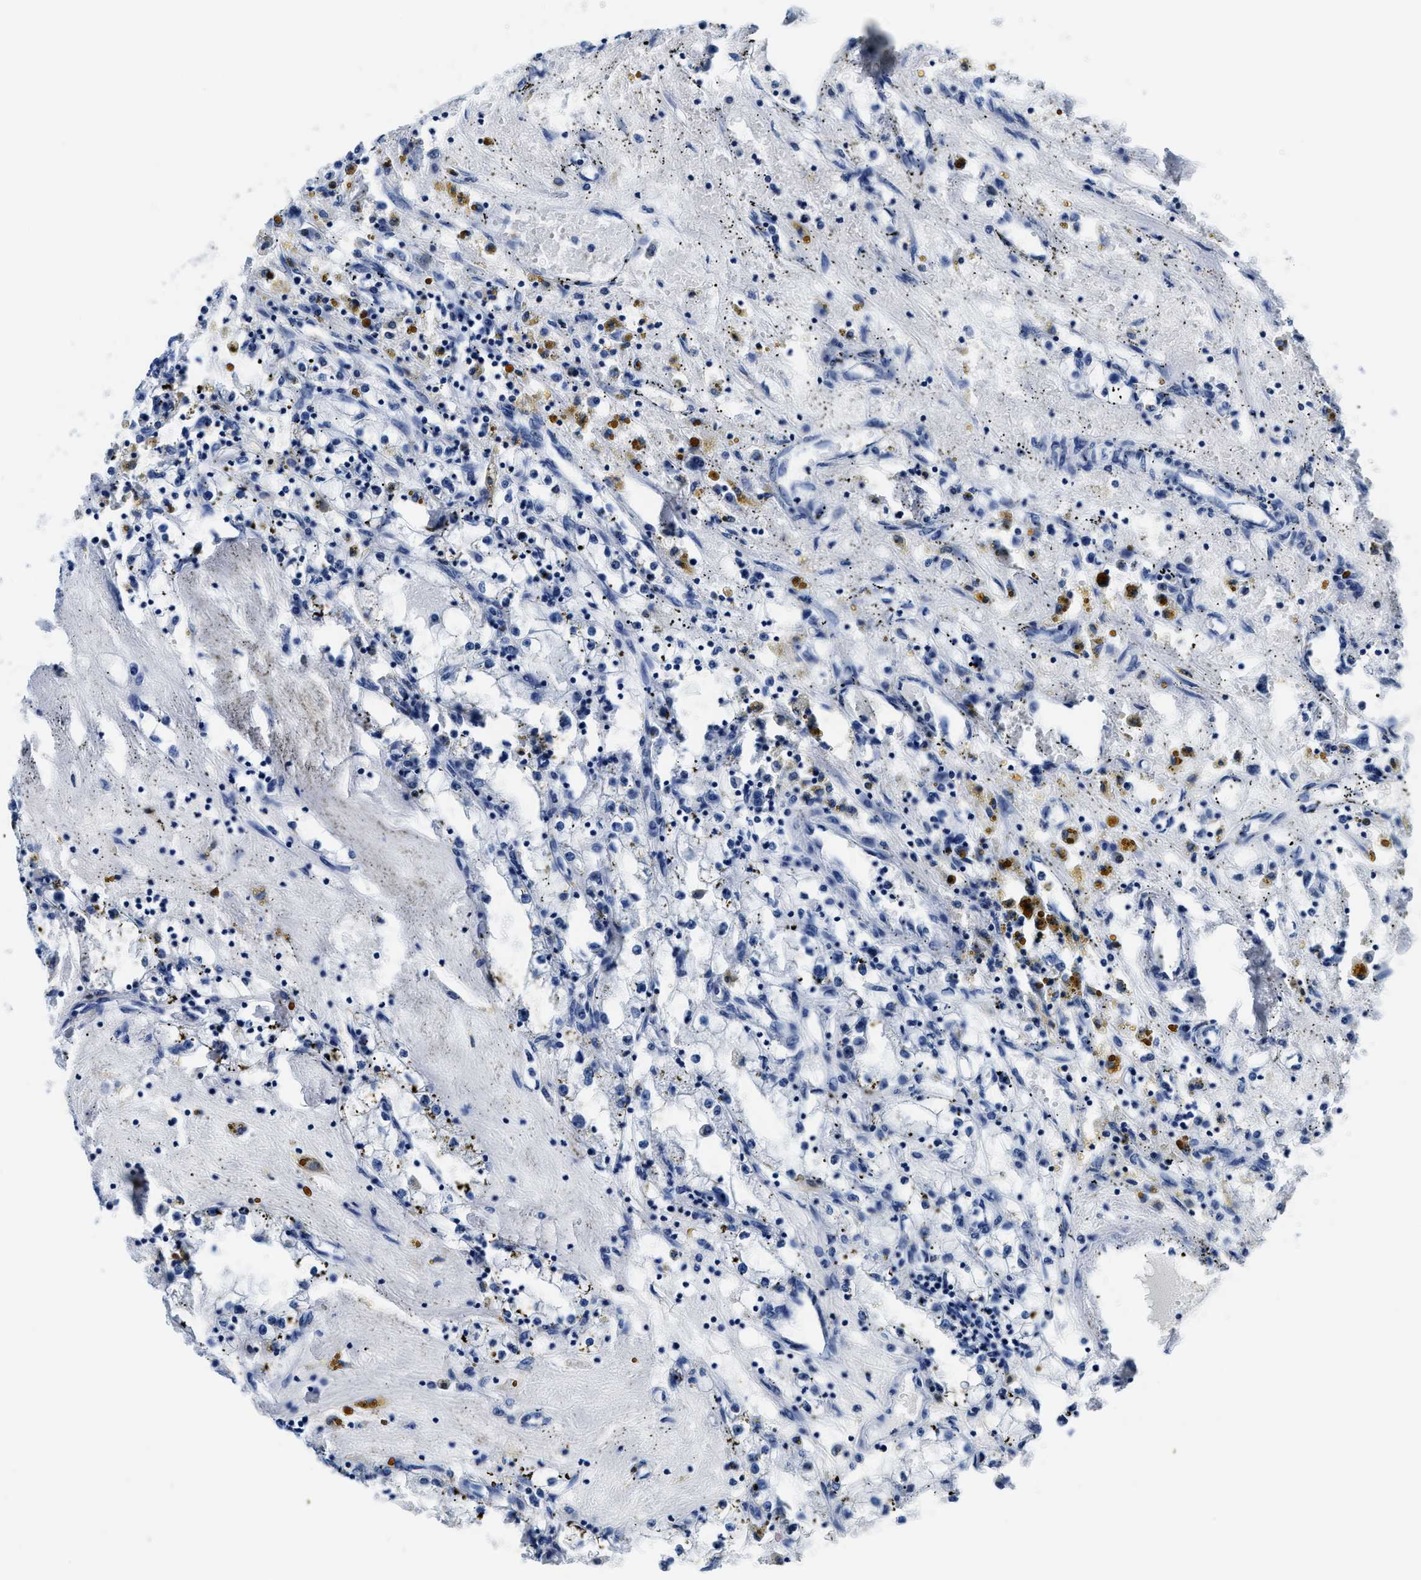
{"staining": {"intensity": "negative", "quantity": "none", "location": "none"}, "tissue": "renal cancer", "cell_type": "Tumor cells", "image_type": "cancer", "snomed": [{"axis": "morphology", "description": "Adenocarcinoma, NOS"}, {"axis": "topography", "description": "Kidney"}], "caption": "IHC photomicrograph of adenocarcinoma (renal) stained for a protein (brown), which demonstrates no positivity in tumor cells. (DAB (3,3'-diaminobenzidine) immunohistochemistry with hematoxylin counter stain).", "gene": "ASZ1", "patient": {"sex": "male", "age": 56}}